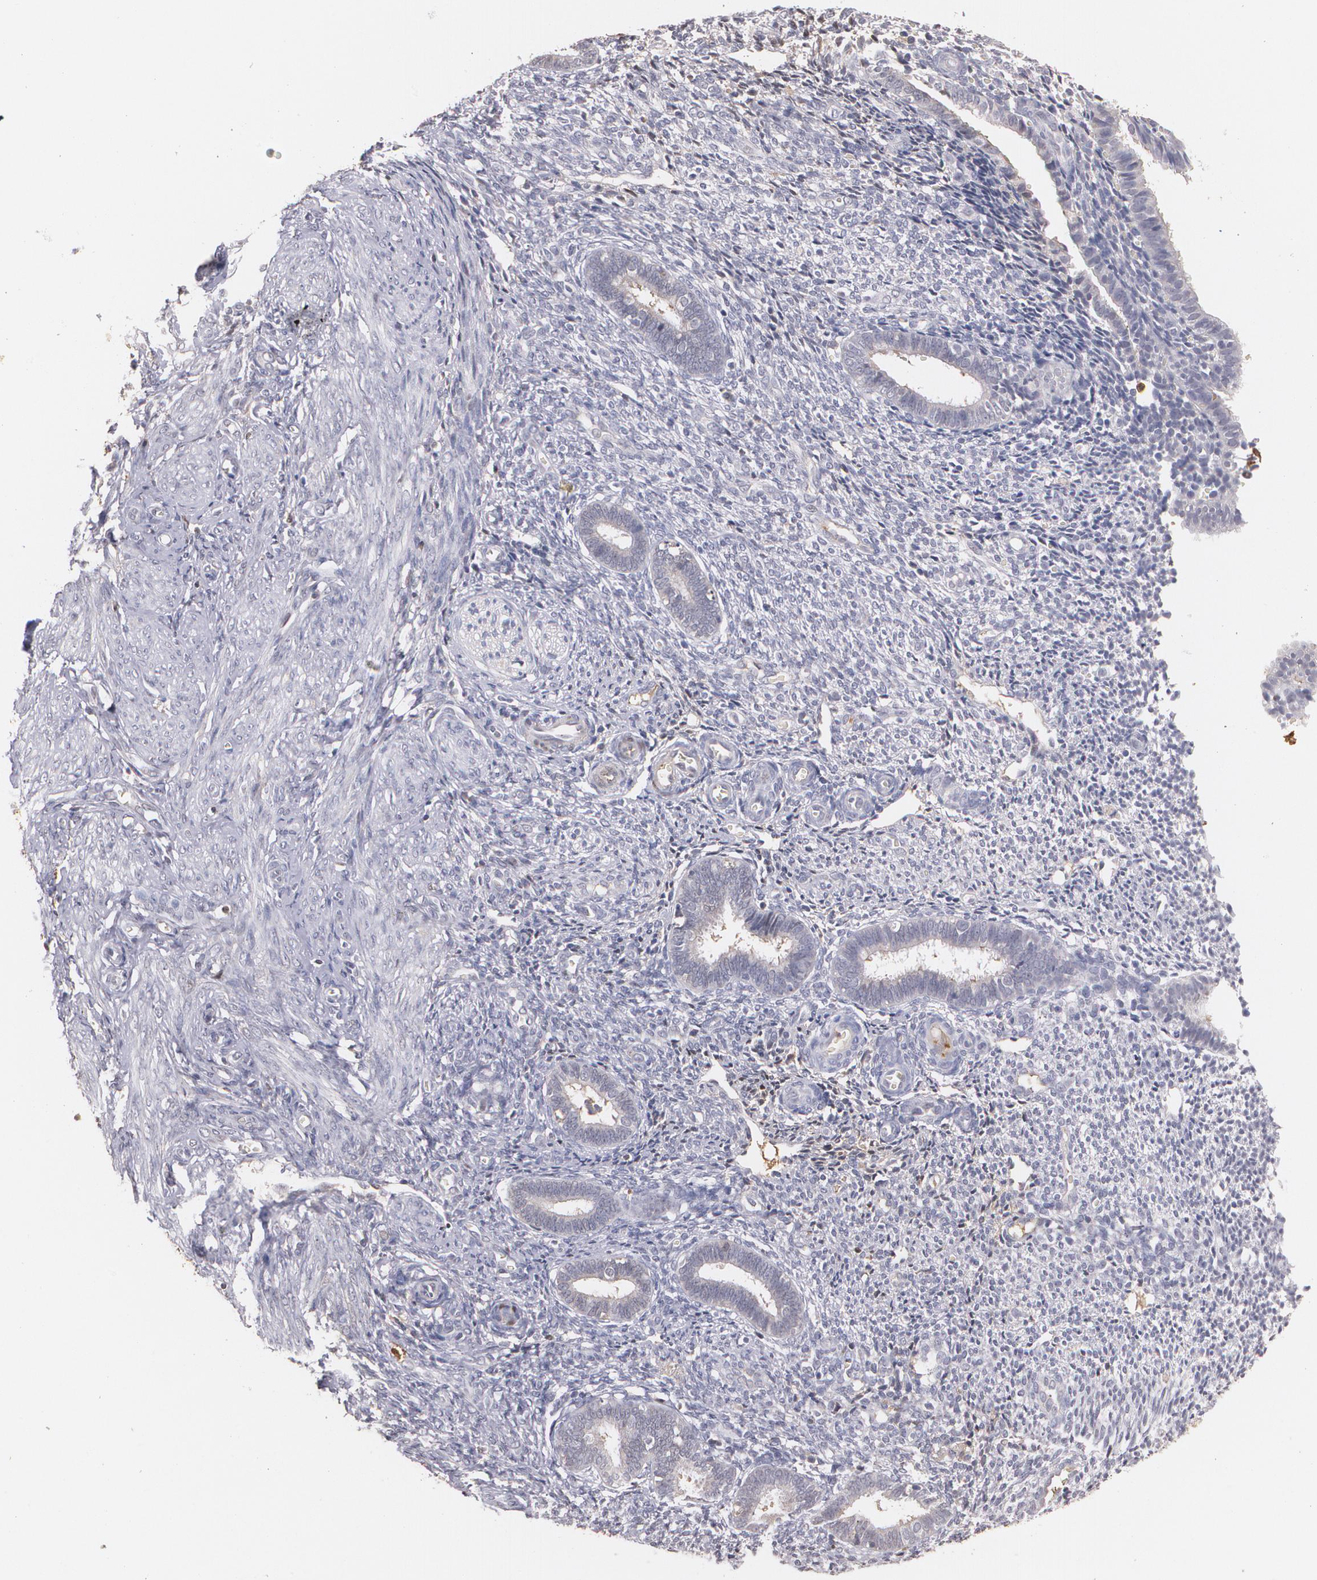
{"staining": {"intensity": "moderate", "quantity": "25%-75%", "location": "cytoplasmic/membranous"}, "tissue": "endometrium", "cell_type": "Cells in endometrial stroma", "image_type": "normal", "snomed": [{"axis": "morphology", "description": "Normal tissue, NOS"}, {"axis": "topography", "description": "Endometrium"}], "caption": "DAB (3,3'-diaminobenzidine) immunohistochemical staining of unremarkable endometrium reveals moderate cytoplasmic/membranous protein expression in approximately 25%-75% of cells in endometrial stroma.", "gene": "PTS", "patient": {"sex": "female", "age": 27}}